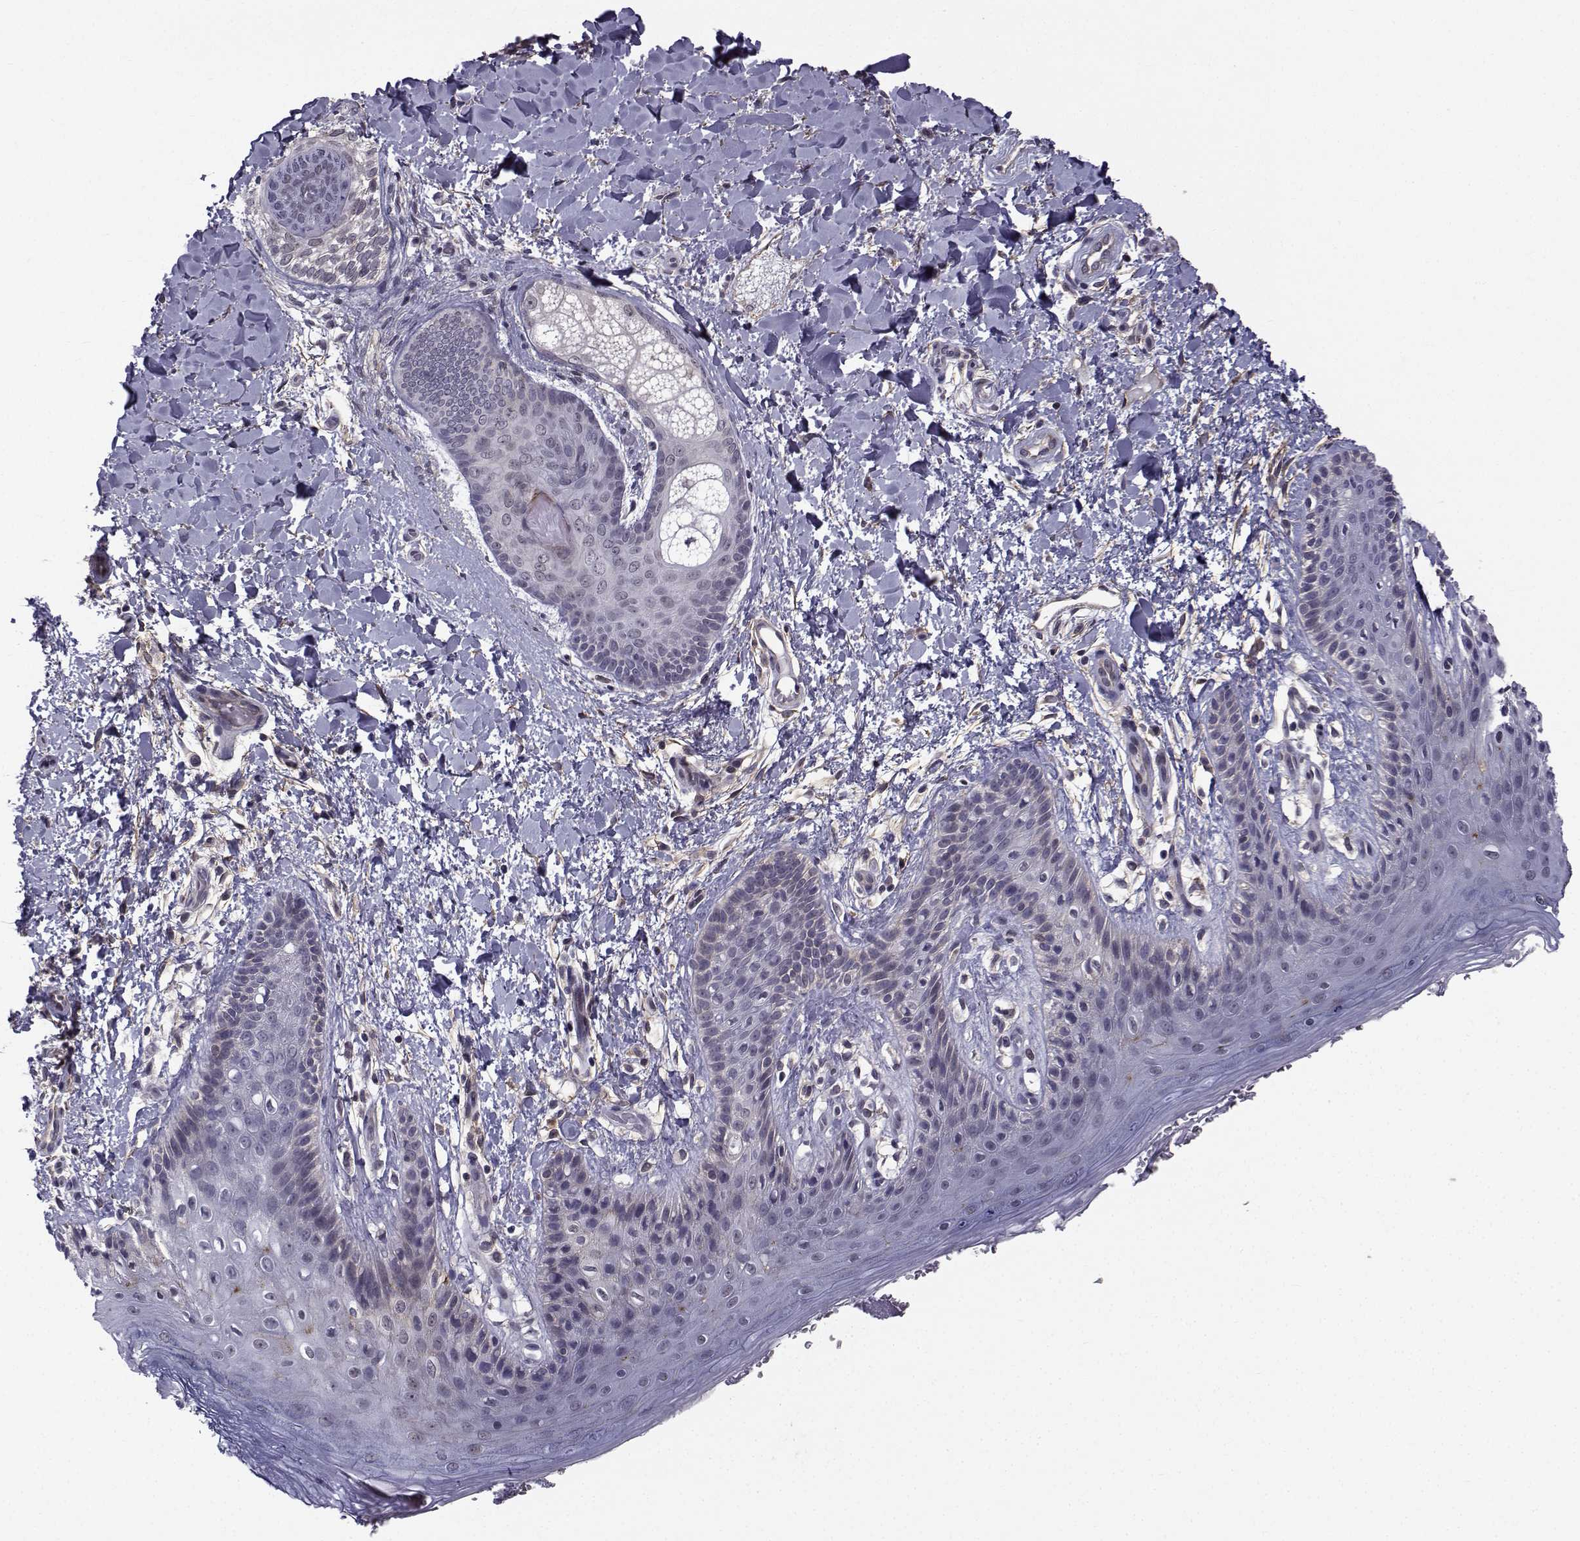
{"staining": {"intensity": "weak", "quantity": "<25%", "location": "nuclear"}, "tissue": "skin", "cell_type": "Epidermal cells", "image_type": "normal", "snomed": [{"axis": "morphology", "description": "Normal tissue, NOS"}, {"axis": "topography", "description": "Anal"}], "caption": "Immunohistochemical staining of normal human skin shows no significant expression in epidermal cells.", "gene": "RBM24", "patient": {"sex": "male", "age": 36}}